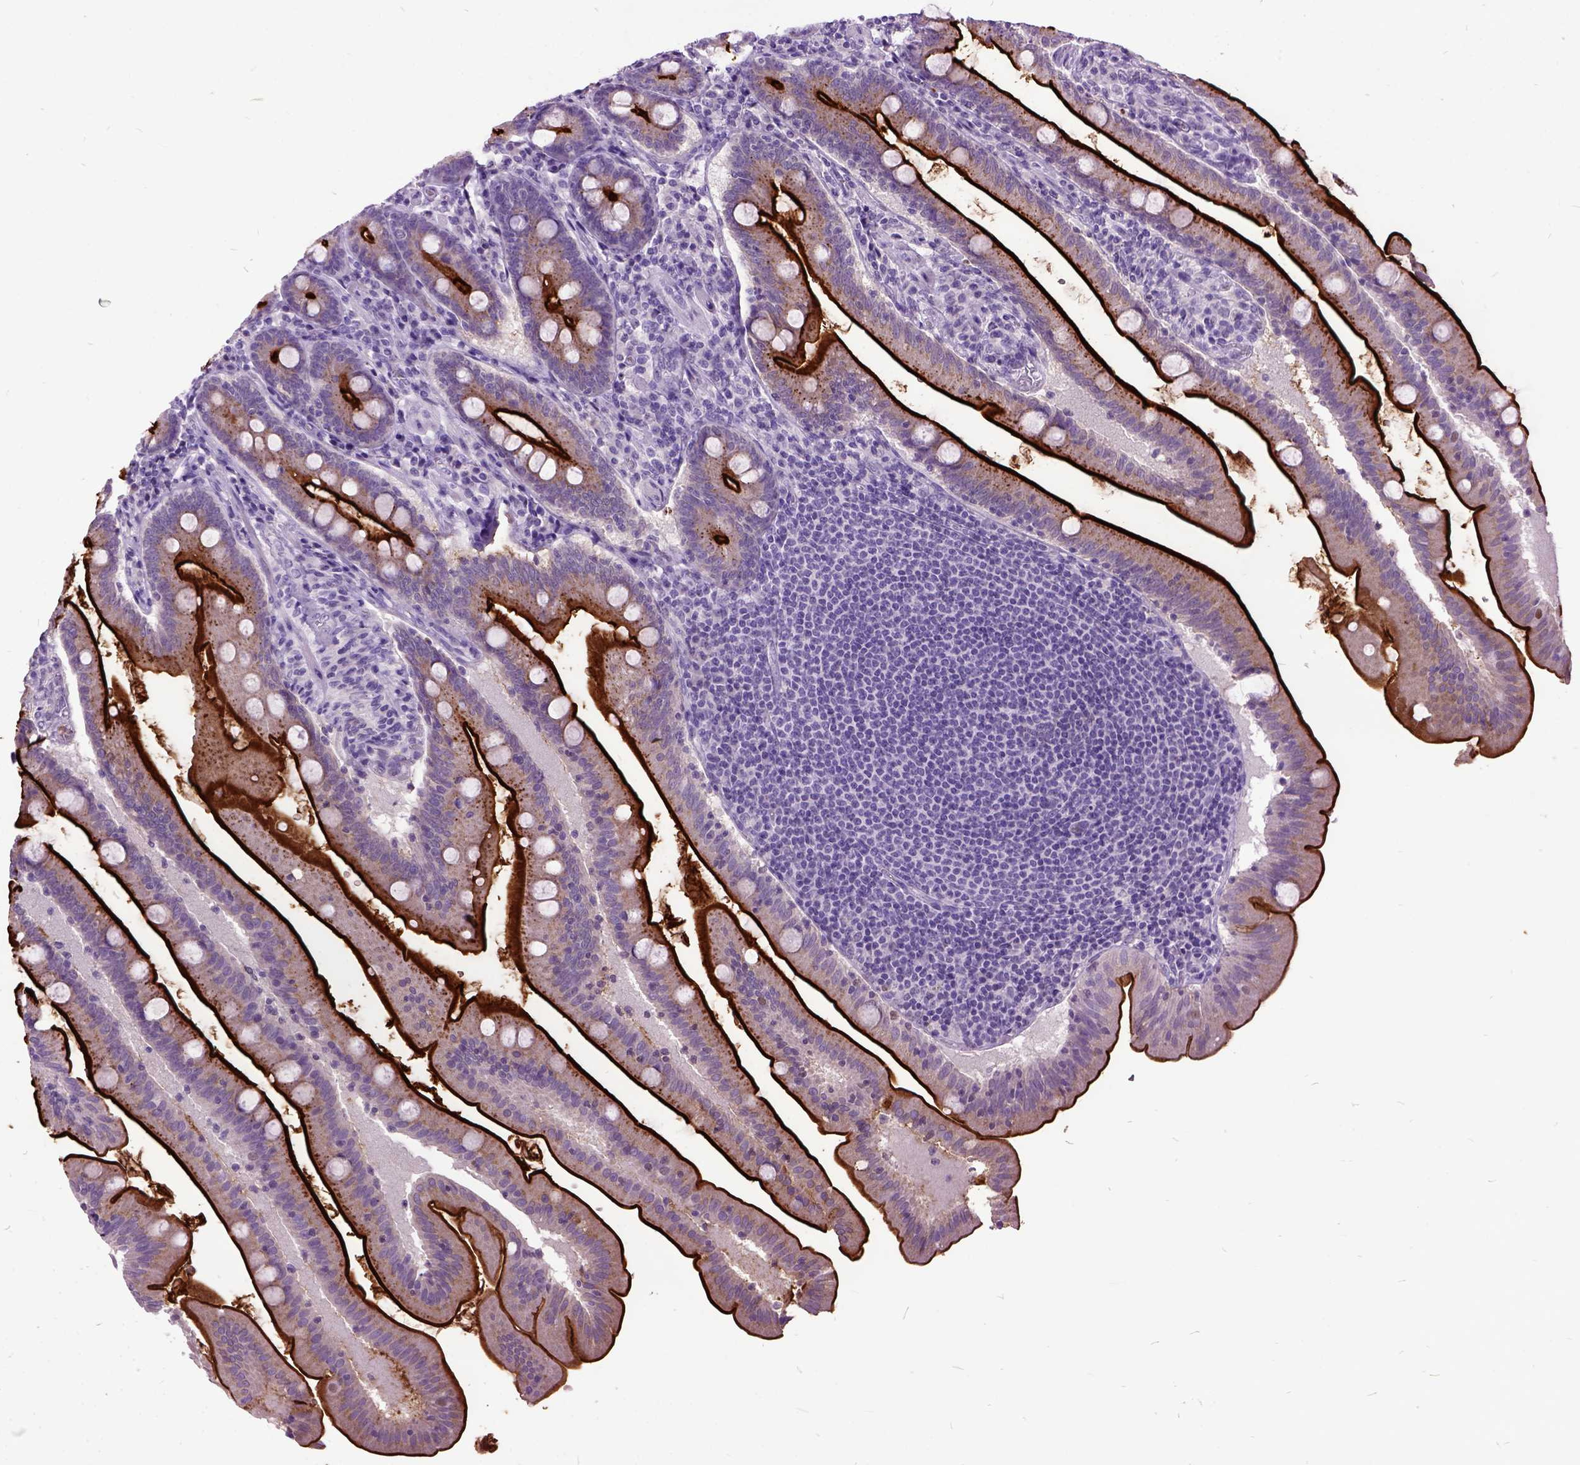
{"staining": {"intensity": "strong", "quantity": ">75%", "location": "cytoplasmic/membranous"}, "tissue": "small intestine", "cell_type": "Glandular cells", "image_type": "normal", "snomed": [{"axis": "morphology", "description": "Normal tissue, NOS"}, {"axis": "topography", "description": "Small intestine"}], "caption": "DAB (3,3'-diaminobenzidine) immunohistochemical staining of normal small intestine reveals strong cytoplasmic/membranous protein staining in approximately >75% of glandular cells.", "gene": "MME", "patient": {"sex": "male", "age": 37}}